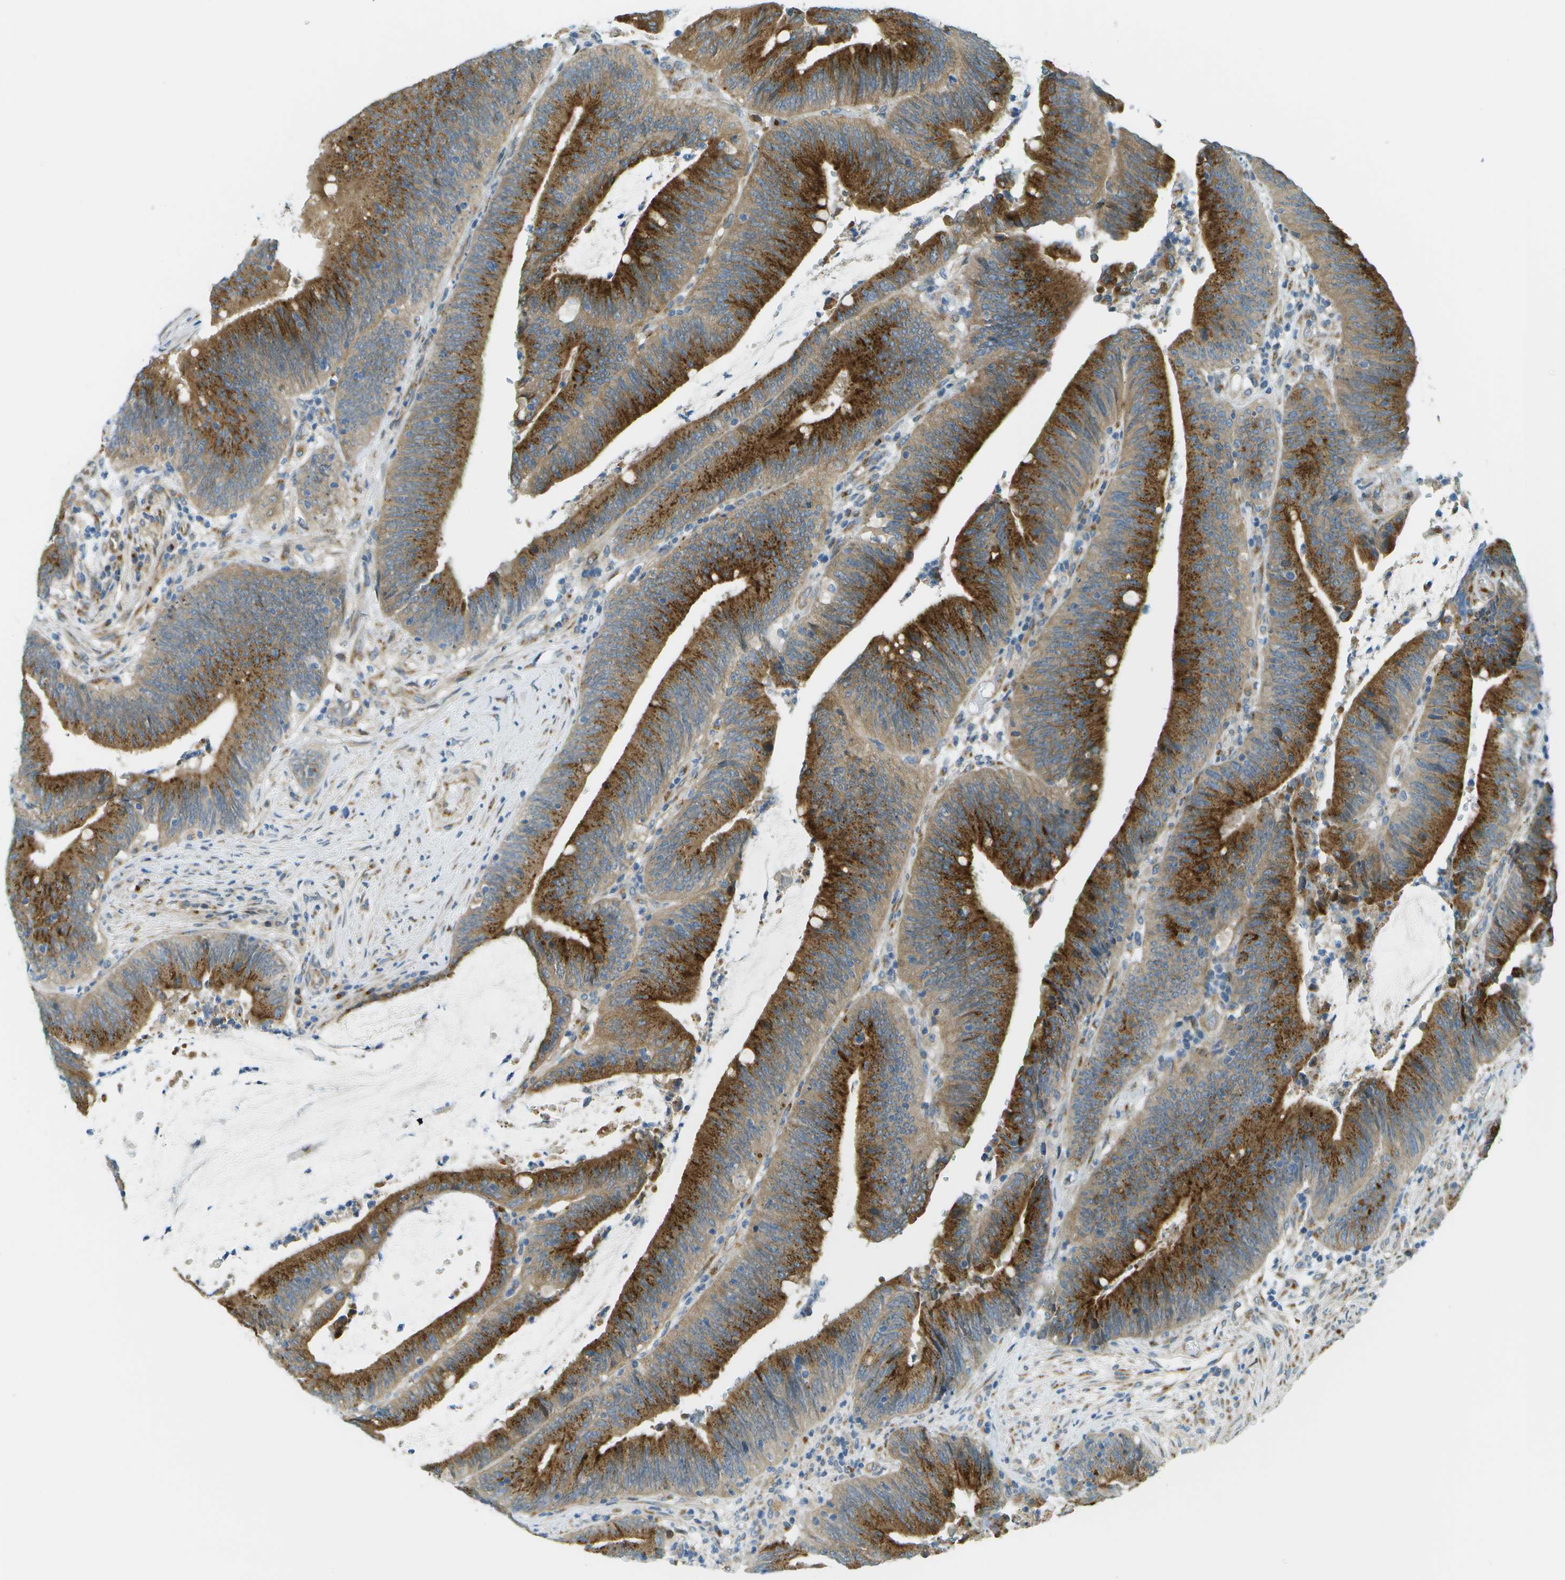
{"staining": {"intensity": "strong", "quantity": ">75%", "location": "cytoplasmic/membranous"}, "tissue": "colorectal cancer", "cell_type": "Tumor cells", "image_type": "cancer", "snomed": [{"axis": "morphology", "description": "Normal tissue, NOS"}, {"axis": "morphology", "description": "Adenocarcinoma, NOS"}, {"axis": "topography", "description": "Rectum"}], "caption": "The immunohistochemical stain highlights strong cytoplasmic/membranous positivity in tumor cells of colorectal adenocarcinoma tissue.", "gene": "ACBD3", "patient": {"sex": "female", "age": 66}}